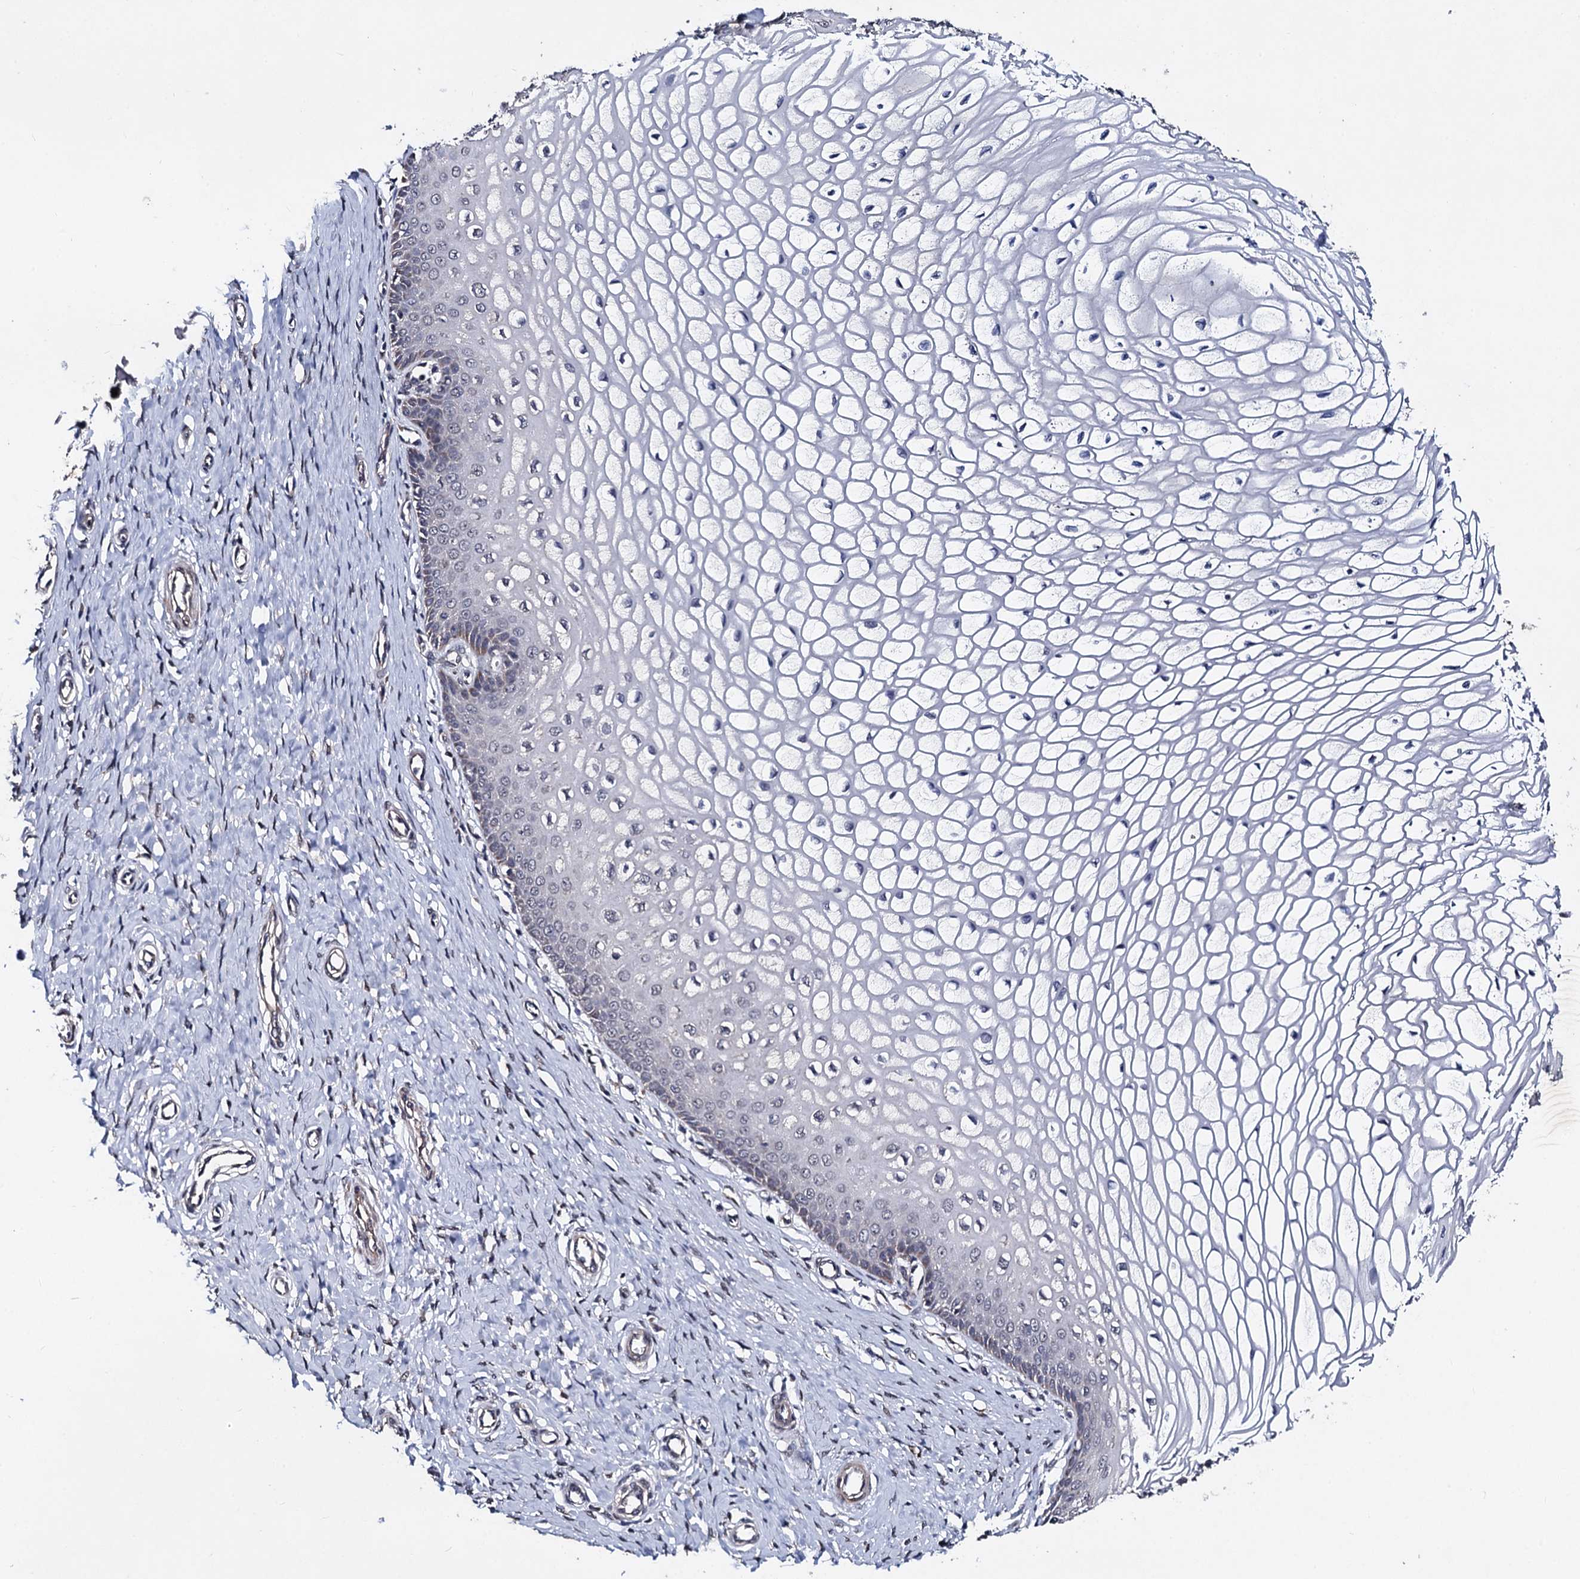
{"staining": {"intensity": "weak", "quantity": "<25%", "location": "cytoplasmic/membranous"}, "tissue": "cervix", "cell_type": "Glandular cells", "image_type": "normal", "snomed": [{"axis": "morphology", "description": "Normal tissue, NOS"}, {"axis": "topography", "description": "Cervix"}], "caption": "This is an IHC photomicrograph of normal human cervix. There is no expression in glandular cells.", "gene": "PPTC7", "patient": {"sex": "female", "age": 55}}